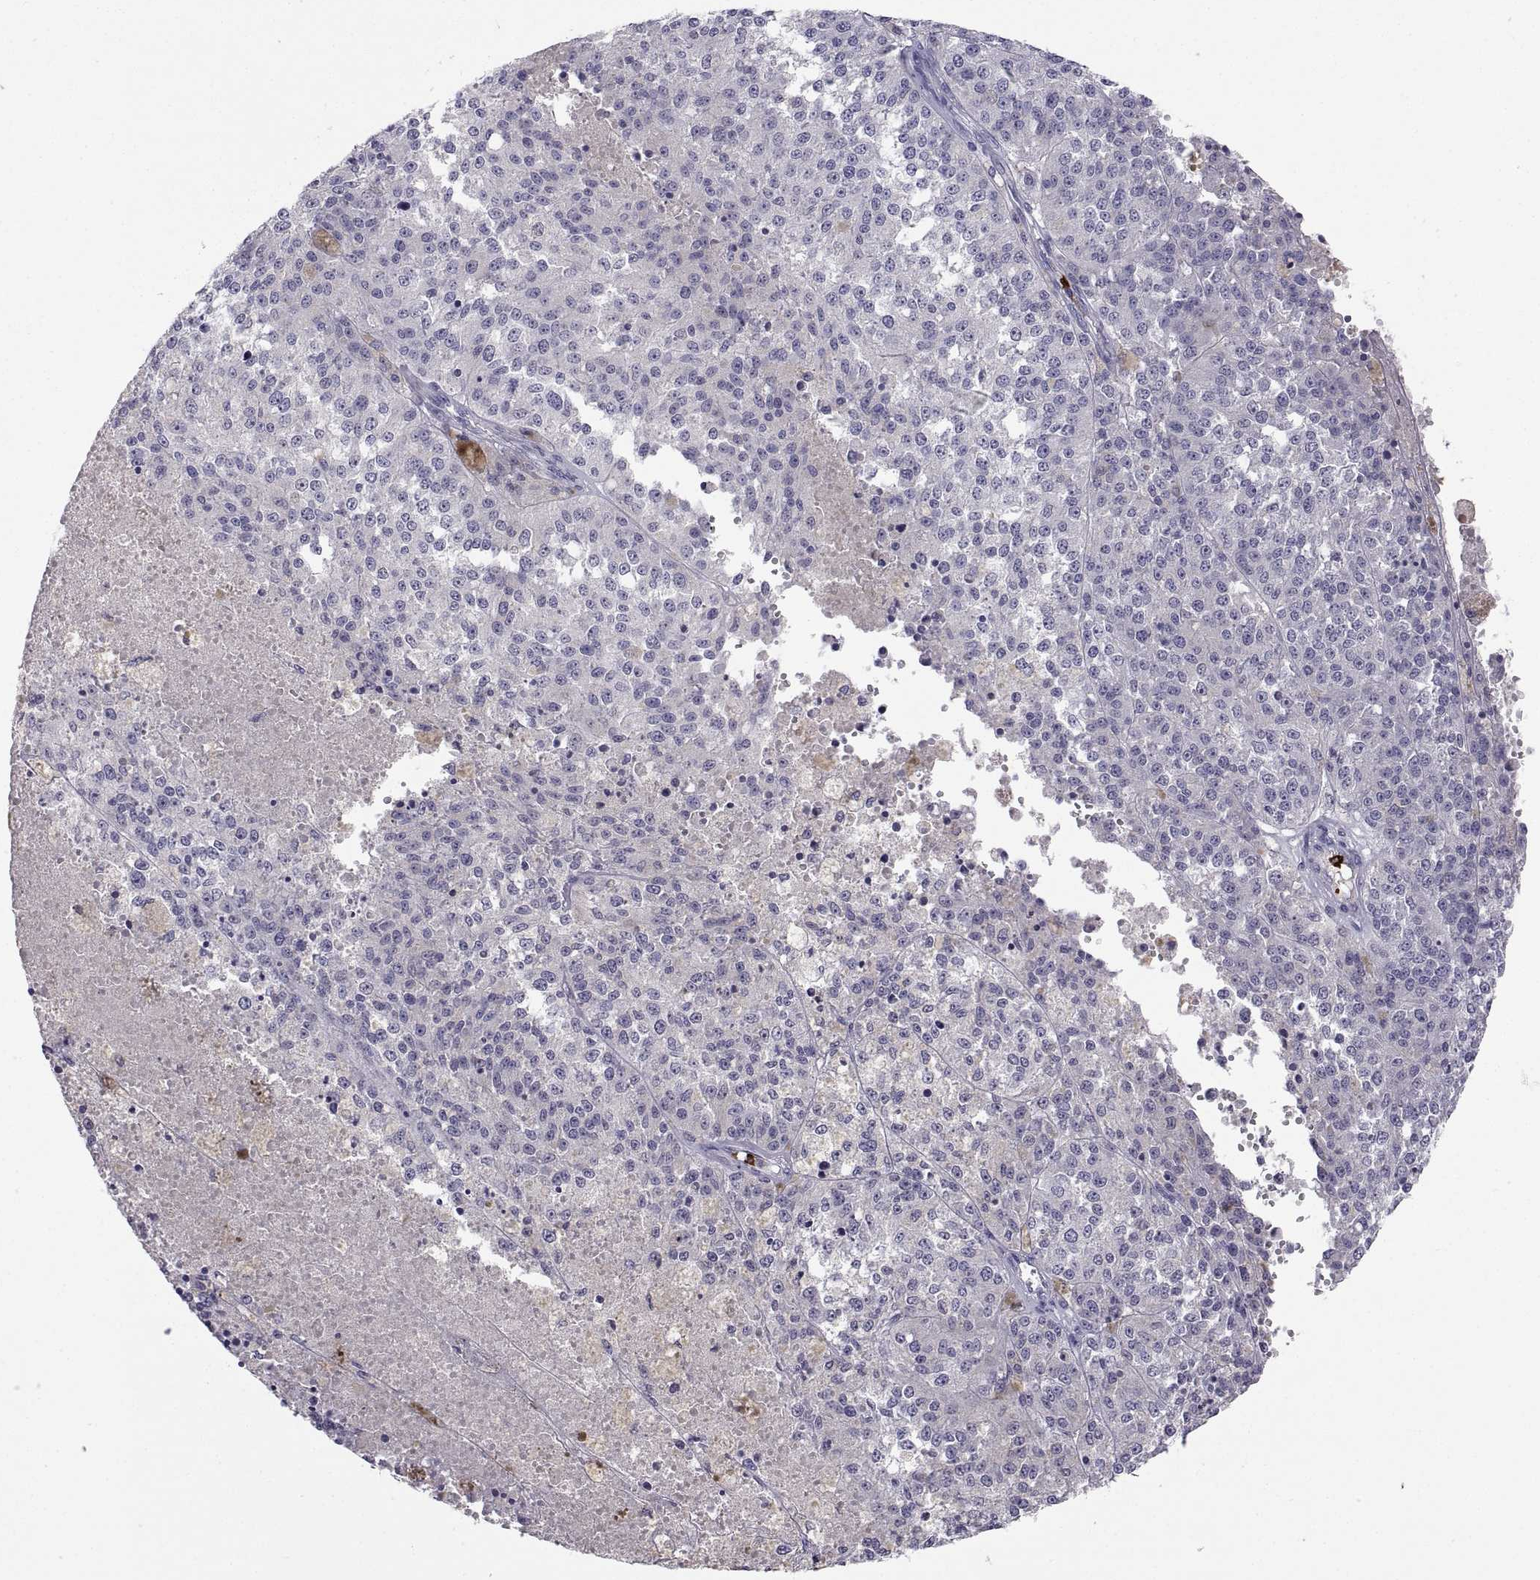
{"staining": {"intensity": "negative", "quantity": "none", "location": "none"}, "tissue": "melanoma", "cell_type": "Tumor cells", "image_type": "cancer", "snomed": [{"axis": "morphology", "description": "Malignant melanoma, Metastatic site"}, {"axis": "topography", "description": "Lymph node"}], "caption": "The image shows no significant expression in tumor cells of melanoma.", "gene": "MS4A1", "patient": {"sex": "female", "age": 64}}